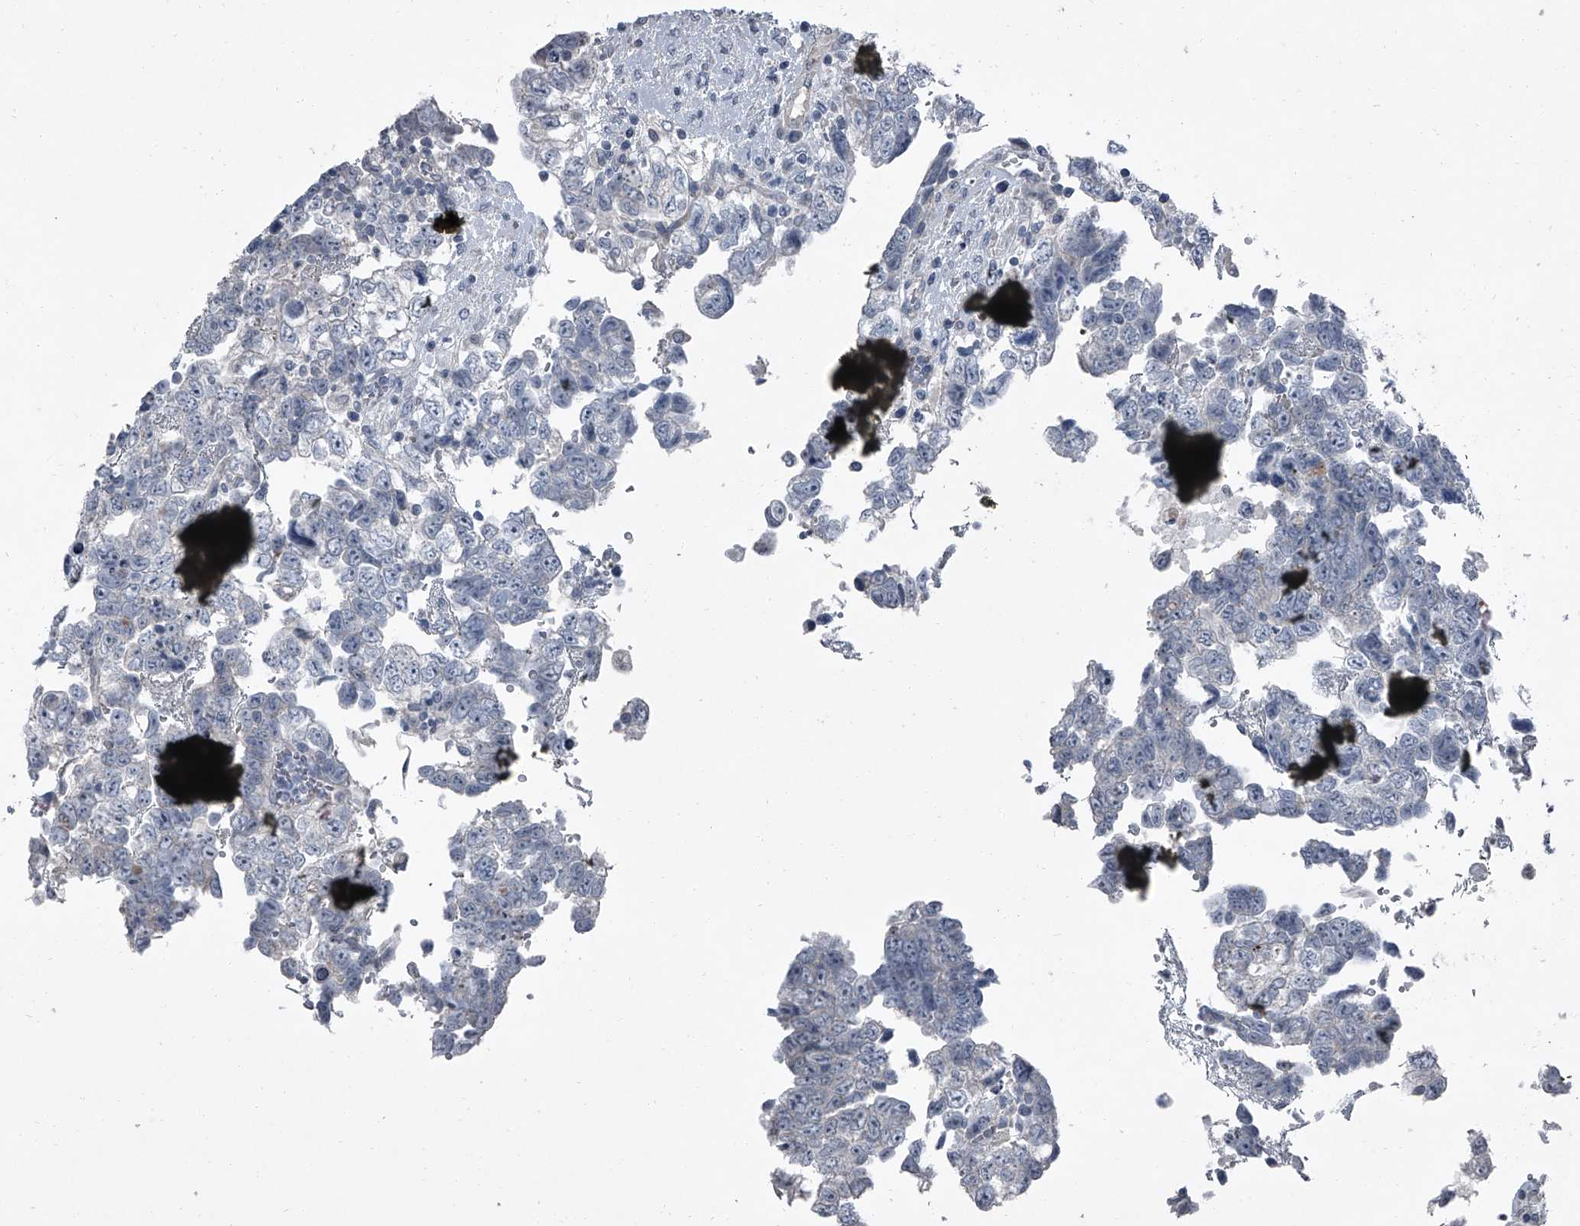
{"staining": {"intensity": "negative", "quantity": "none", "location": "none"}, "tissue": "testis cancer", "cell_type": "Tumor cells", "image_type": "cancer", "snomed": [{"axis": "morphology", "description": "Carcinoma, Embryonal, NOS"}, {"axis": "topography", "description": "Testis"}], "caption": "High power microscopy histopathology image of an immunohistochemistry photomicrograph of testis cancer, revealing no significant expression in tumor cells.", "gene": "HEPHL1", "patient": {"sex": "male", "age": 37}}